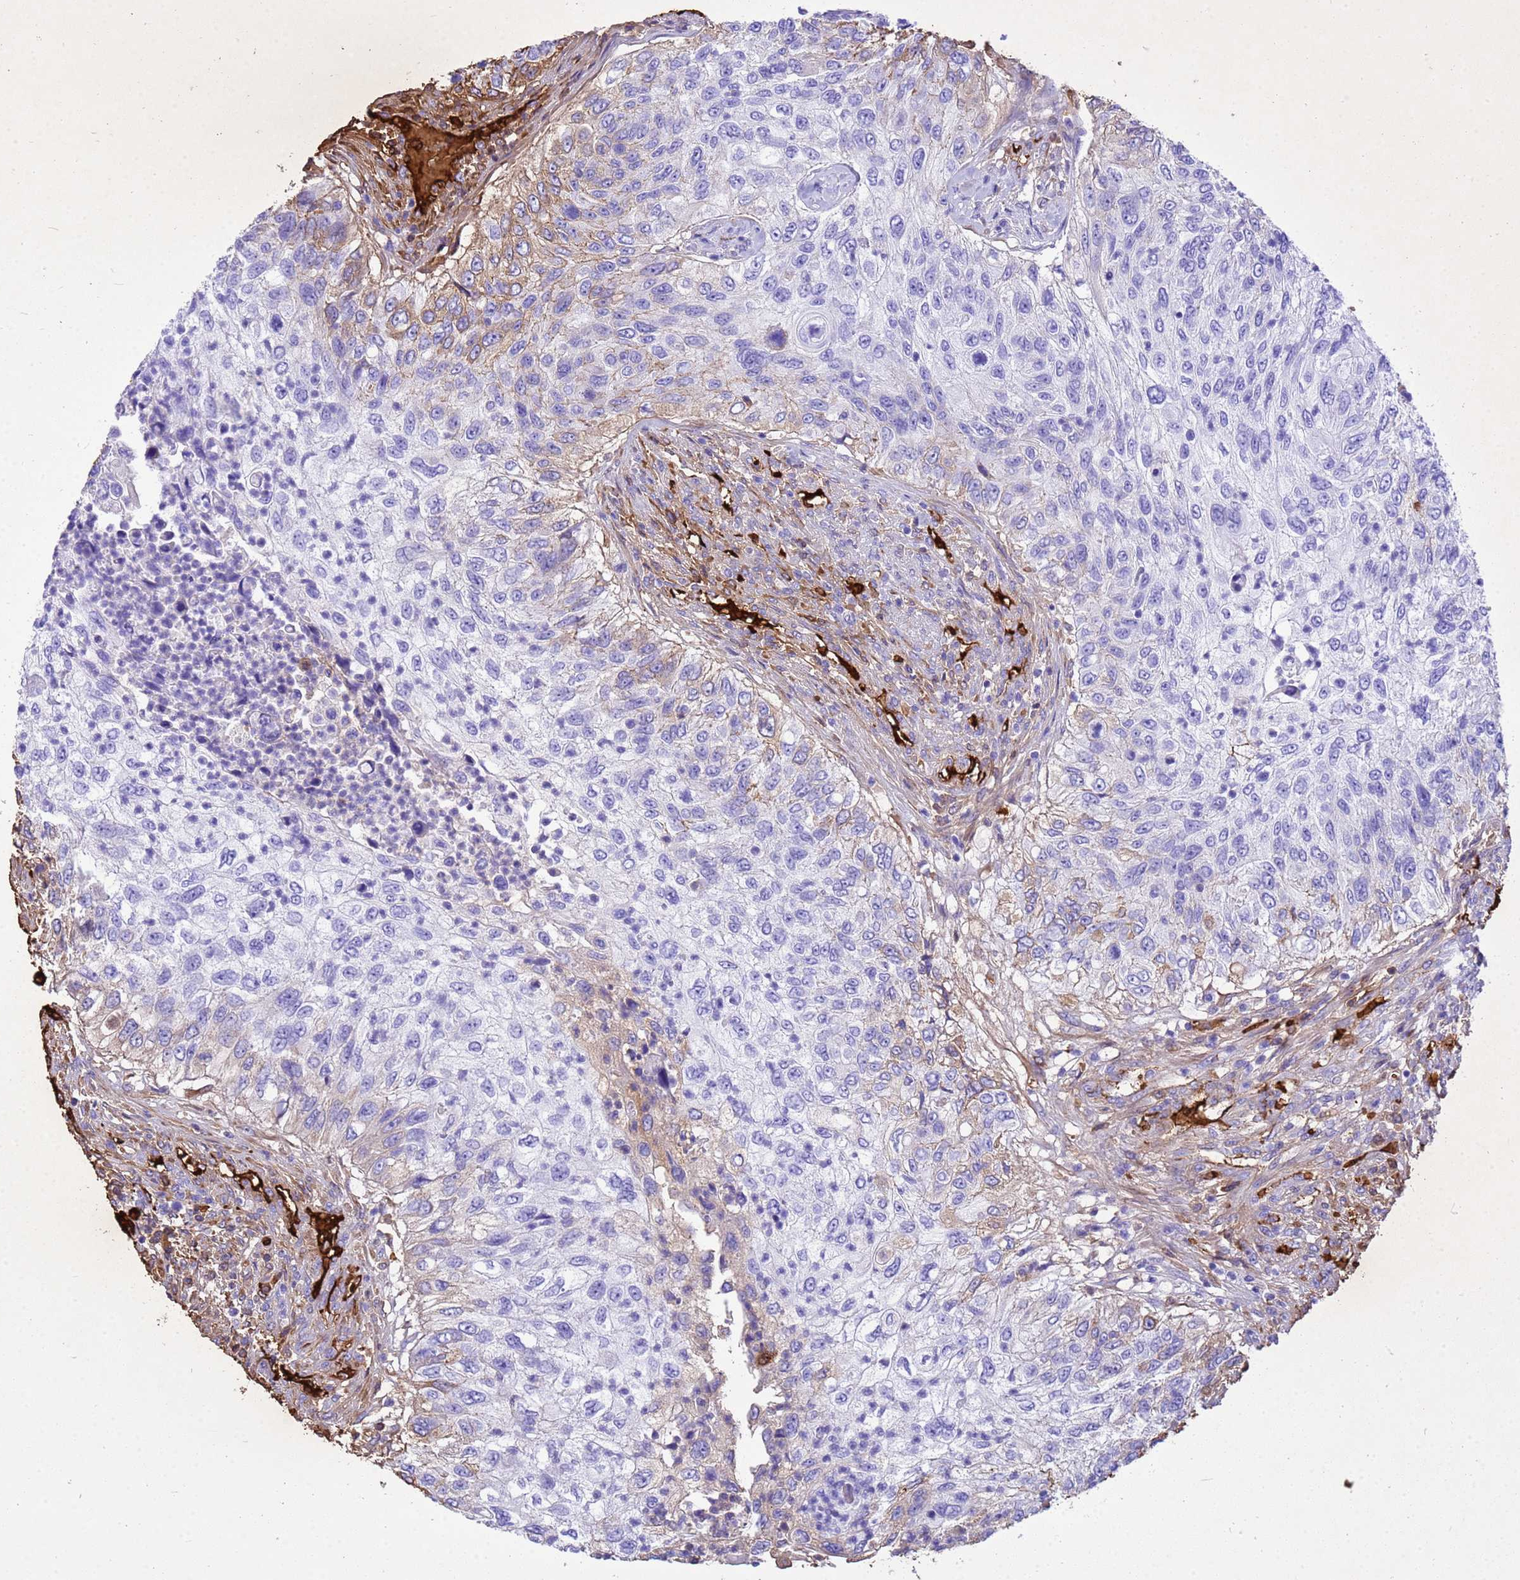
{"staining": {"intensity": "negative", "quantity": "none", "location": "none"}, "tissue": "urothelial cancer", "cell_type": "Tumor cells", "image_type": "cancer", "snomed": [{"axis": "morphology", "description": "Urothelial carcinoma, High grade"}, {"axis": "topography", "description": "Urinary bladder"}], "caption": "This is an immunohistochemistry photomicrograph of human urothelial cancer. There is no positivity in tumor cells.", "gene": "HBA2", "patient": {"sex": "female", "age": 60}}